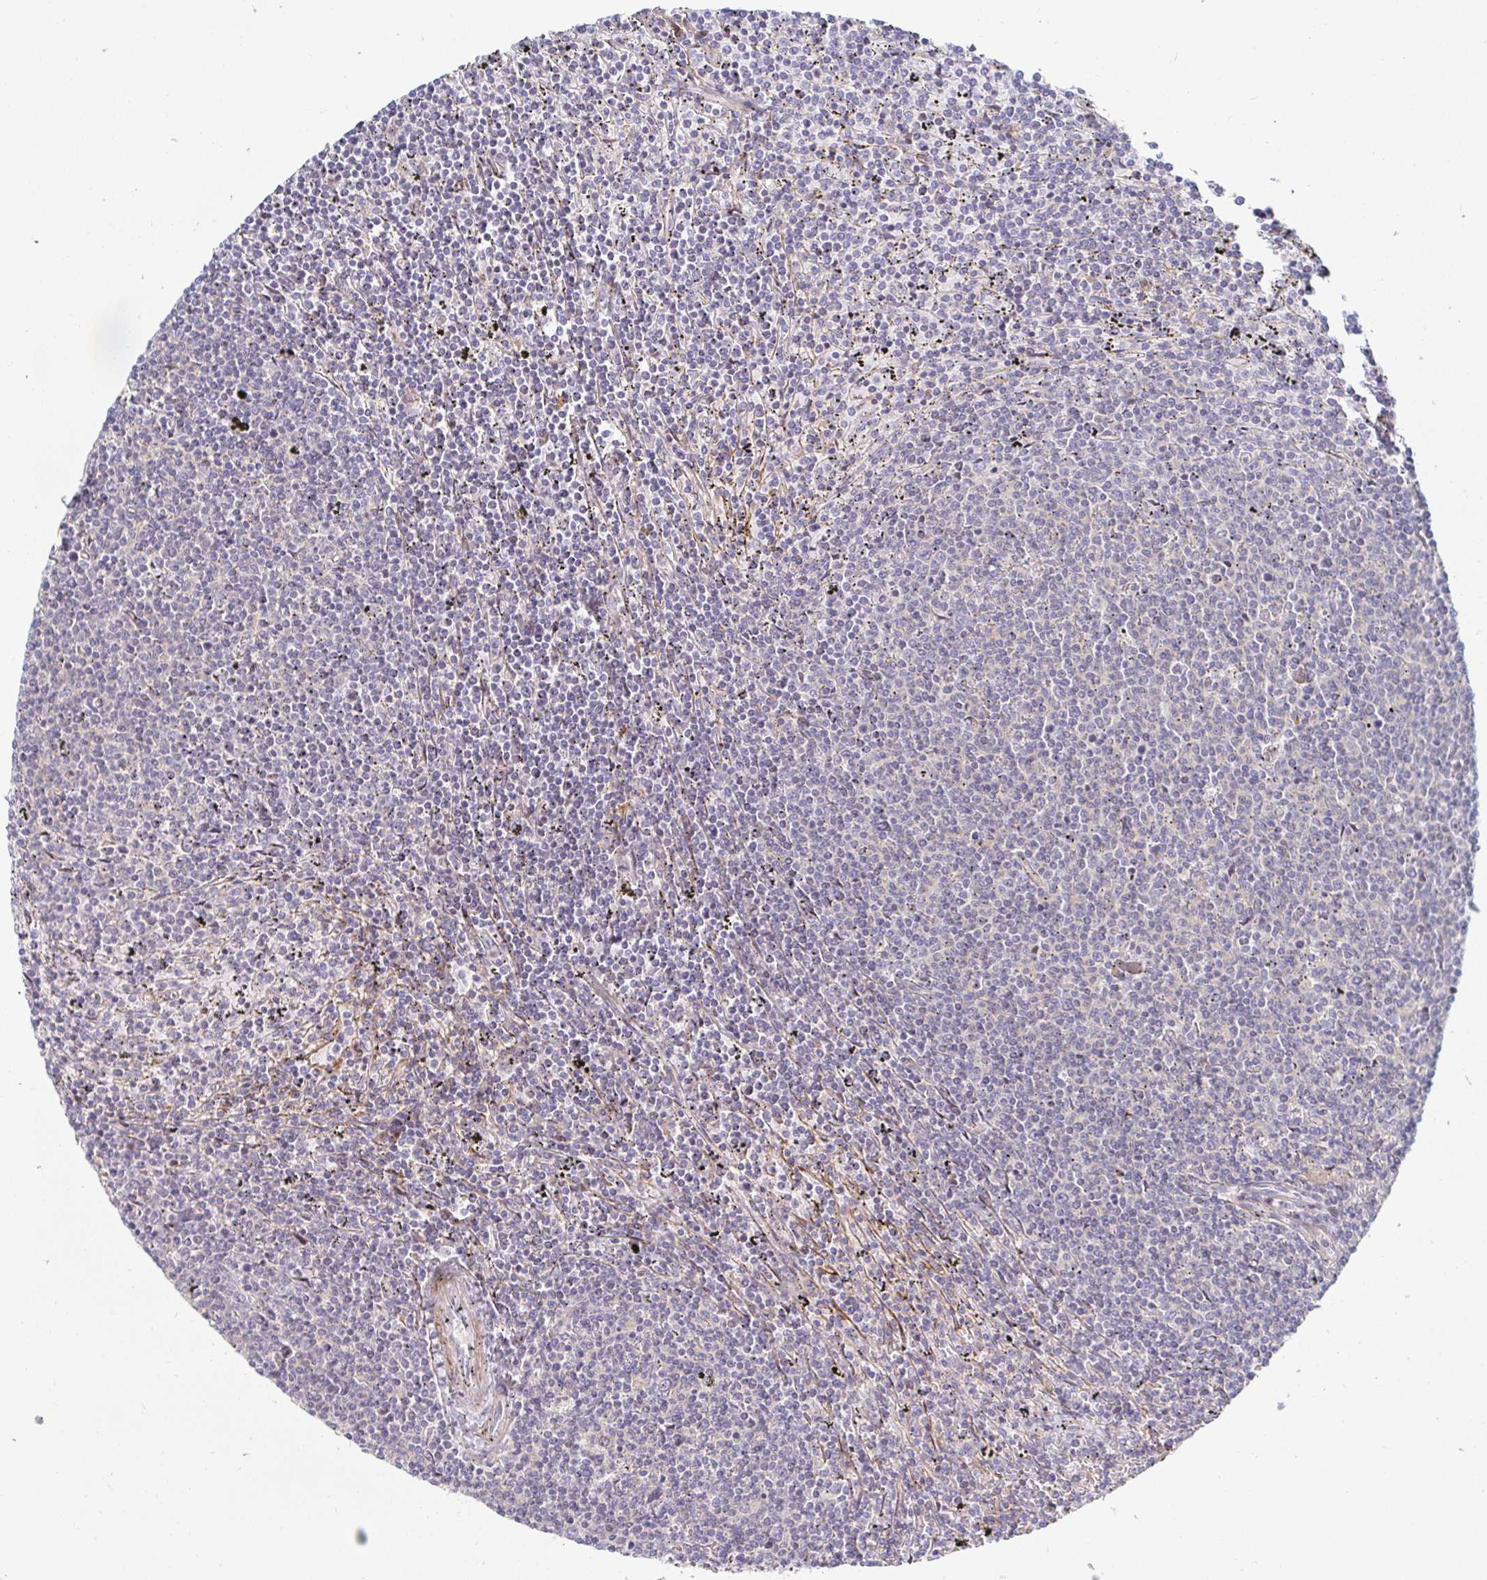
{"staining": {"intensity": "negative", "quantity": "none", "location": "none"}, "tissue": "lymphoma", "cell_type": "Tumor cells", "image_type": "cancer", "snomed": [{"axis": "morphology", "description": "Malignant lymphoma, non-Hodgkin's type, Low grade"}, {"axis": "topography", "description": "Spleen"}], "caption": "Immunohistochemistry (IHC) micrograph of neoplastic tissue: human lymphoma stained with DAB shows no significant protein staining in tumor cells.", "gene": "SSH2", "patient": {"sex": "female", "age": 50}}